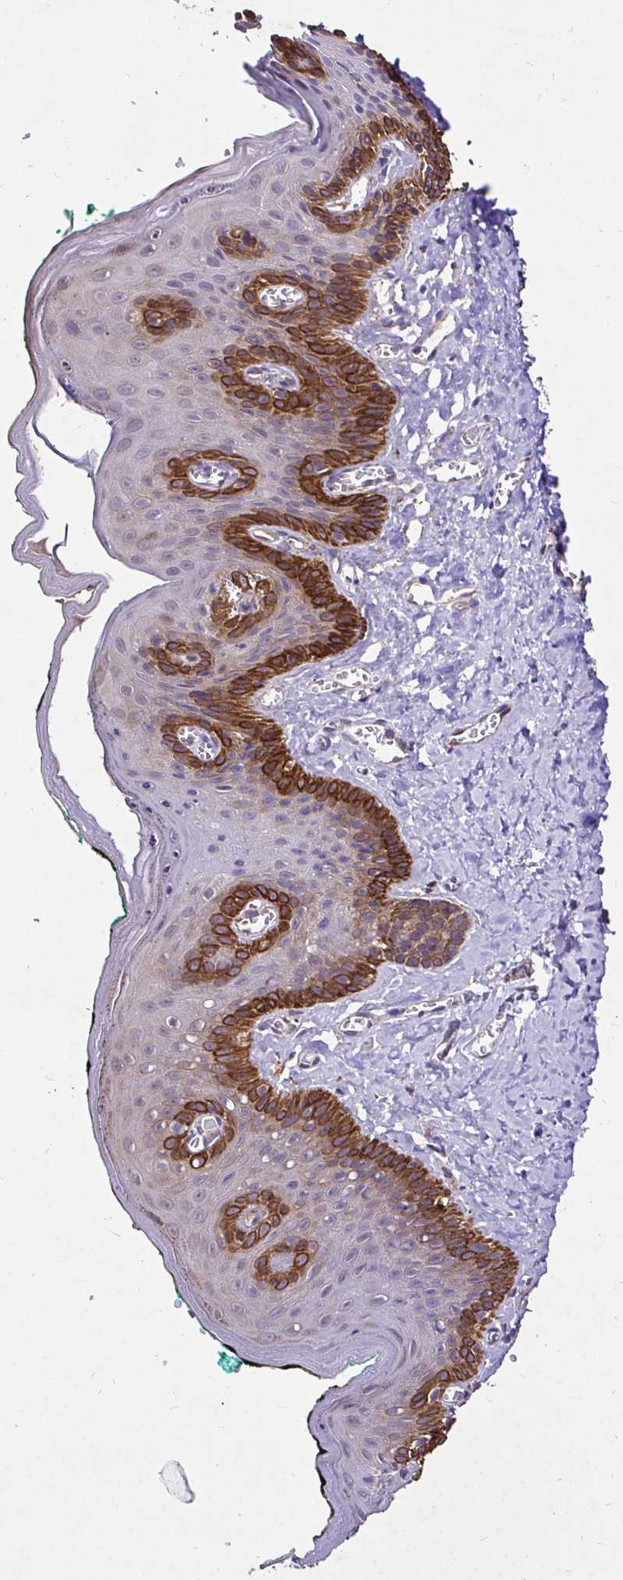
{"staining": {"intensity": "strong", "quantity": "<25%", "location": "cytoplasmic/membranous"}, "tissue": "skin", "cell_type": "Epidermal cells", "image_type": "normal", "snomed": [{"axis": "morphology", "description": "Normal tissue, NOS"}, {"axis": "topography", "description": "Vulva"}, {"axis": "topography", "description": "Peripheral nerve tissue"}], "caption": "Skin stained with immunohistochemistry (IHC) reveals strong cytoplasmic/membranous positivity in approximately <25% of epidermal cells. (DAB IHC with brightfield microscopy, high magnification).", "gene": "CCDC122", "patient": {"sex": "female", "age": 66}}